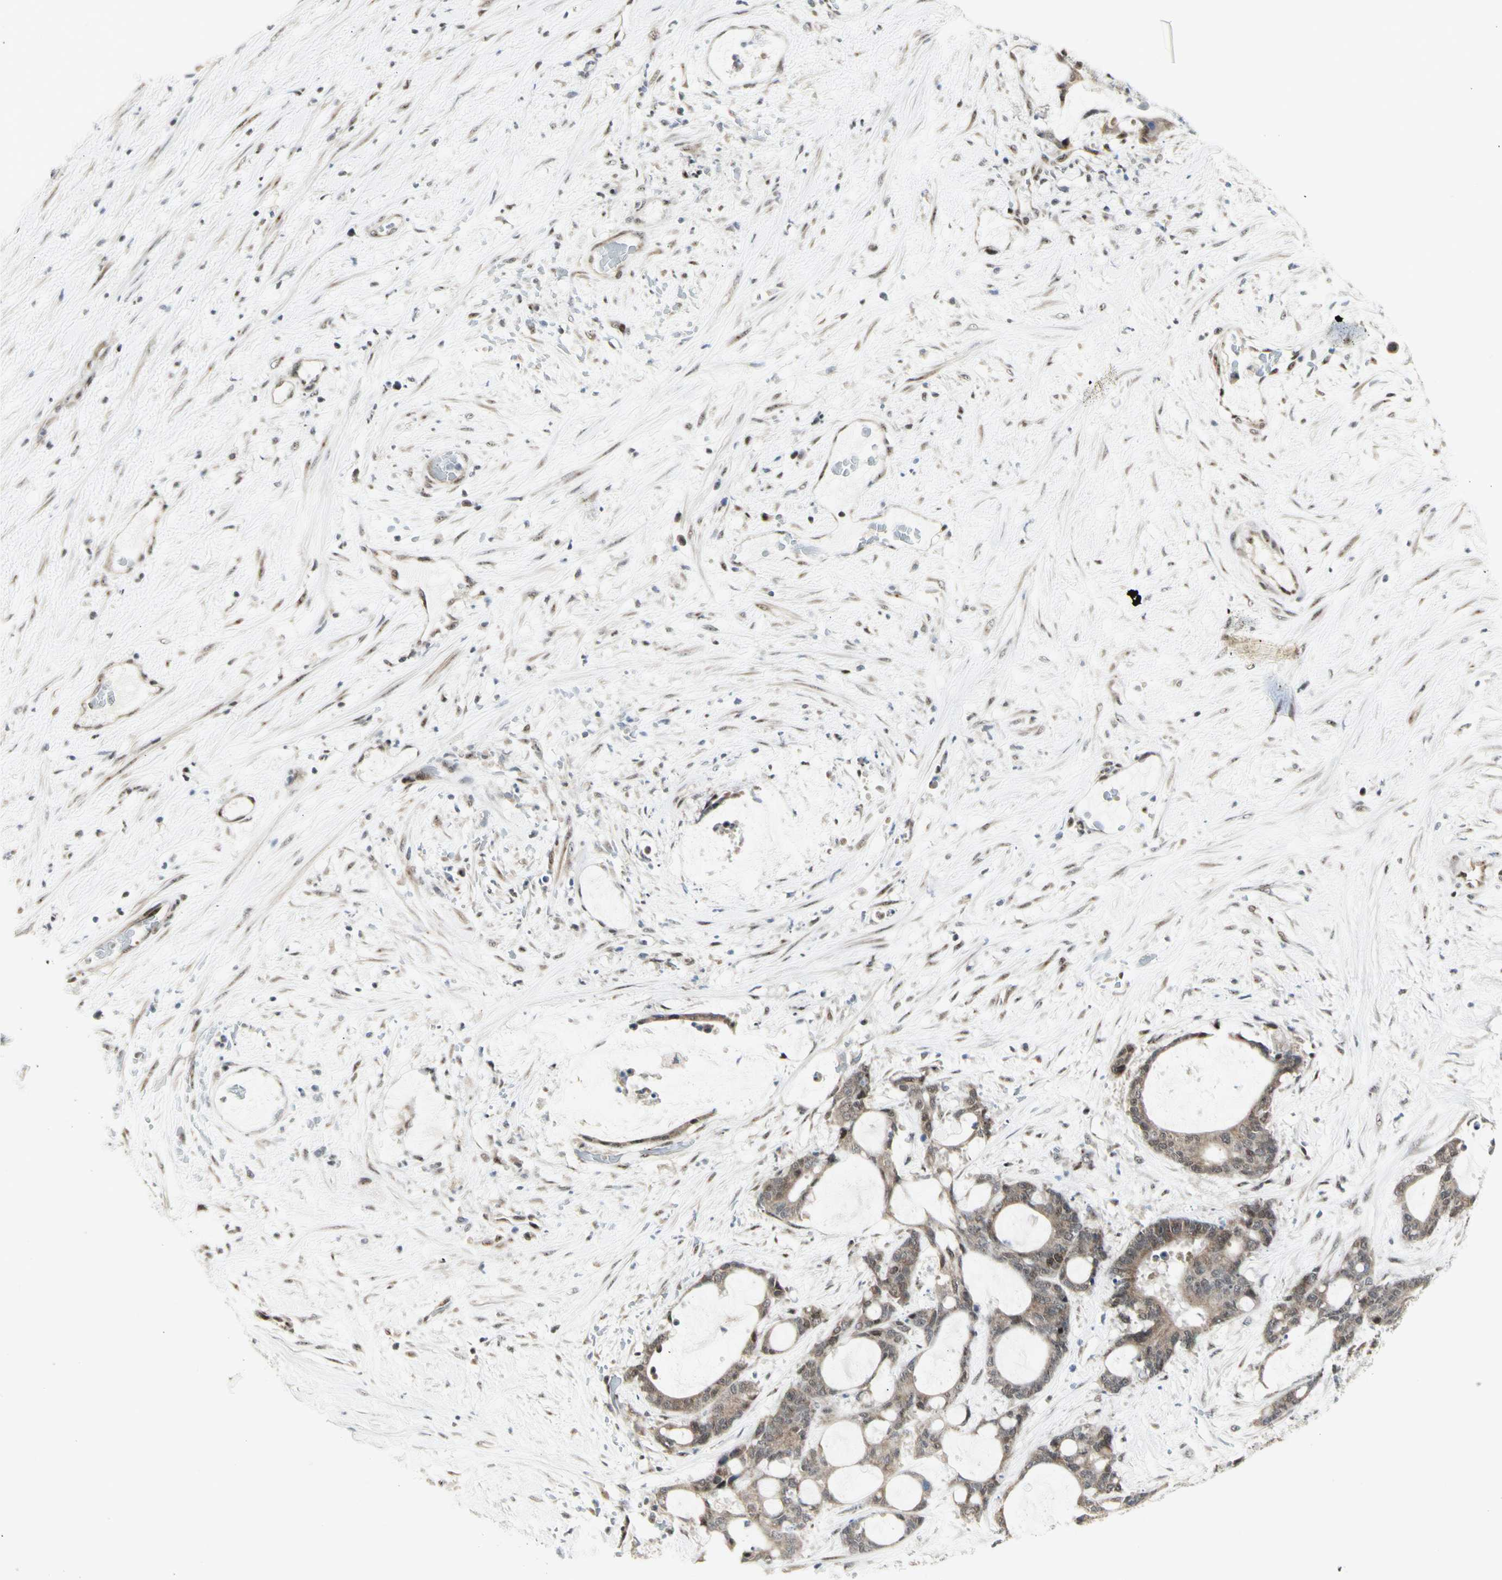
{"staining": {"intensity": "weak", "quantity": ">75%", "location": "cytoplasmic/membranous,nuclear"}, "tissue": "liver cancer", "cell_type": "Tumor cells", "image_type": "cancer", "snomed": [{"axis": "morphology", "description": "Cholangiocarcinoma"}, {"axis": "topography", "description": "Liver"}], "caption": "Weak cytoplasmic/membranous and nuclear positivity is identified in about >75% of tumor cells in liver cancer (cholangiocarcinoma).", "gene": "DHRS7B", "patient": {"sex": "female", "age": 73}}